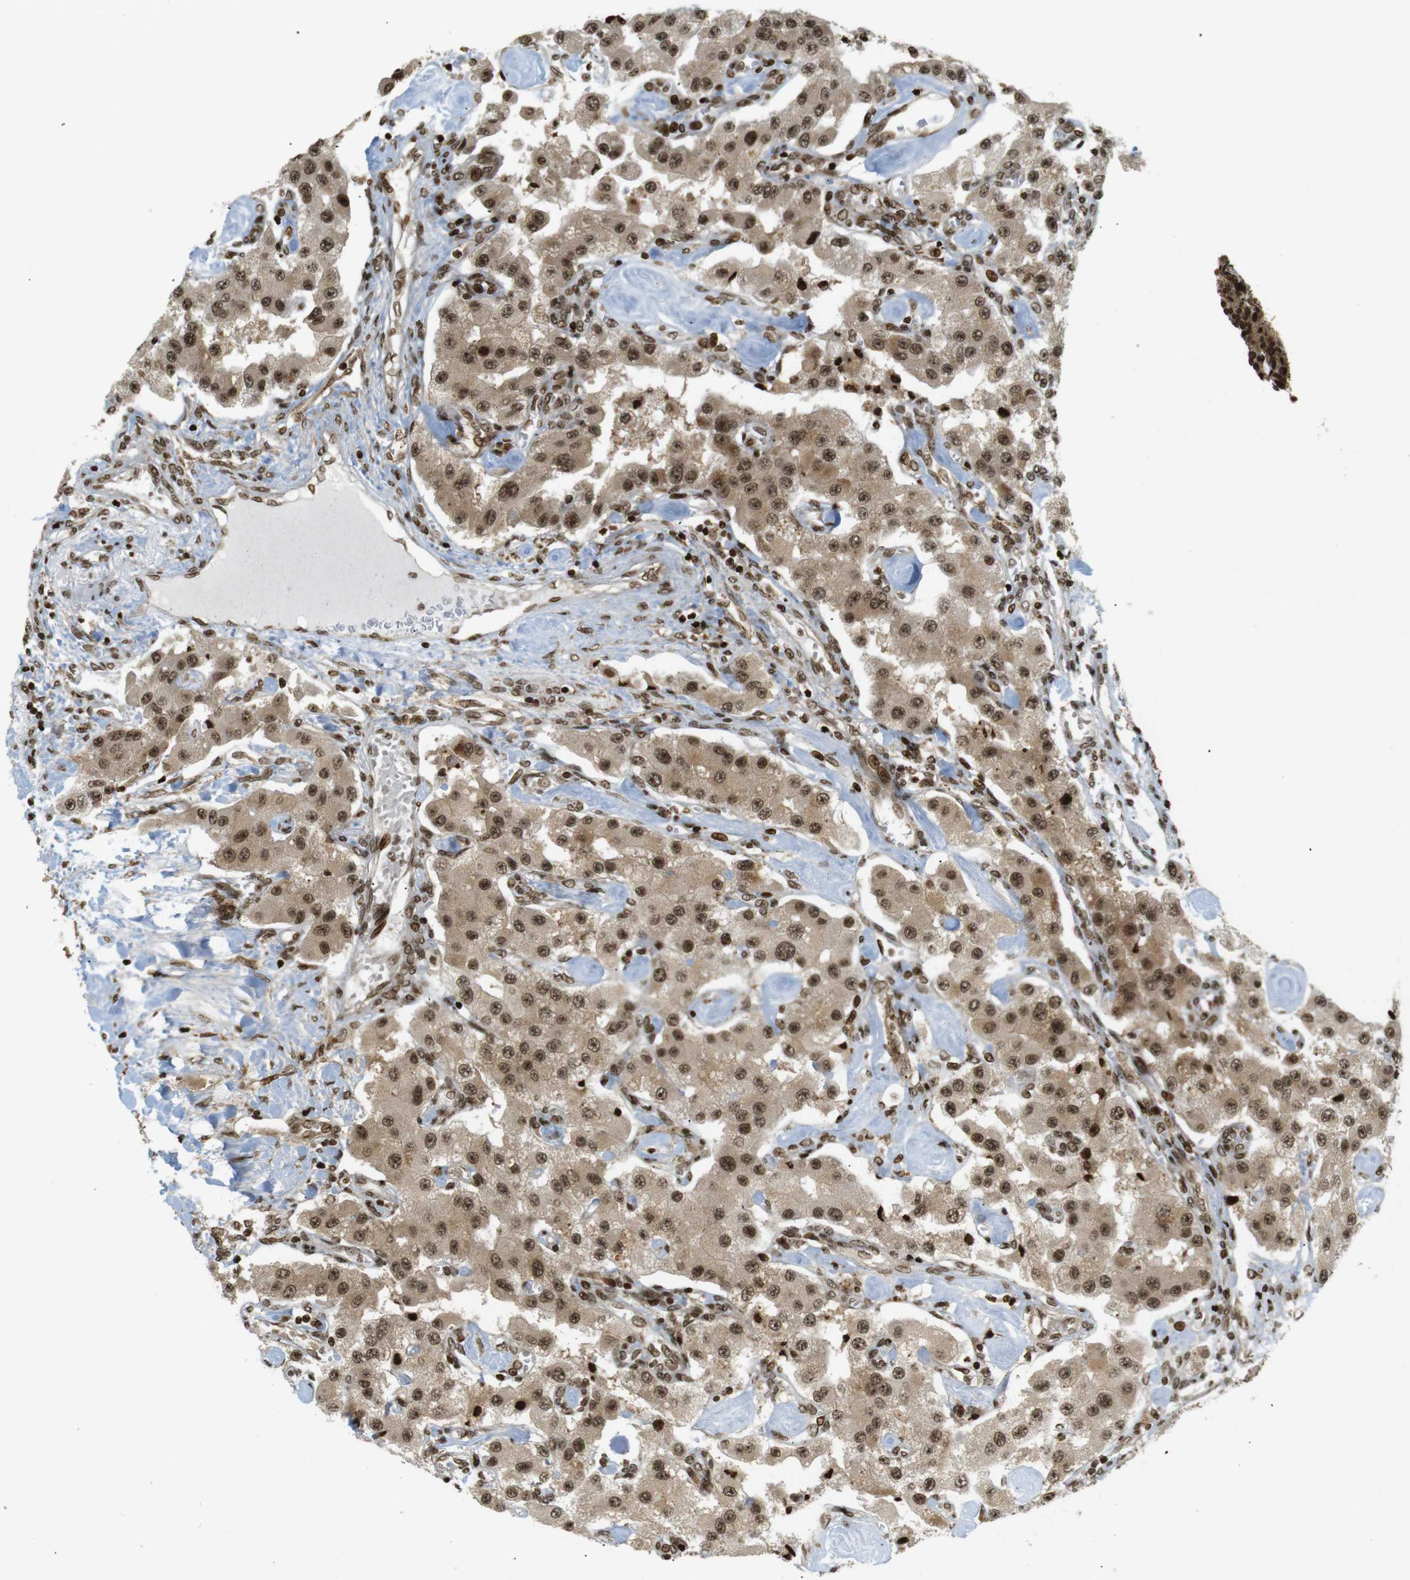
{"staining": {"intensity": "moderate", "quantity": ">75%", "location": "cytoplasmic/membranous,nuclear"}, "tissue": "carcinoid", "cell_type": "Tumor cells", "image_type": "cancer", "snomed": [{"axis": "morphology", "description": "Carcinoid, malignant, NOS"}, {"axis": "topography", "description": "Pancreas"}], "caption": "Protein expression analysis of carcinoid (malignant) displays moderate cytoplasmic/membranous and nuclear staining in approximately >75% of tumor cells.", "gene": "RUVBL2", "patient": {"sex": "male", "age": 41}}